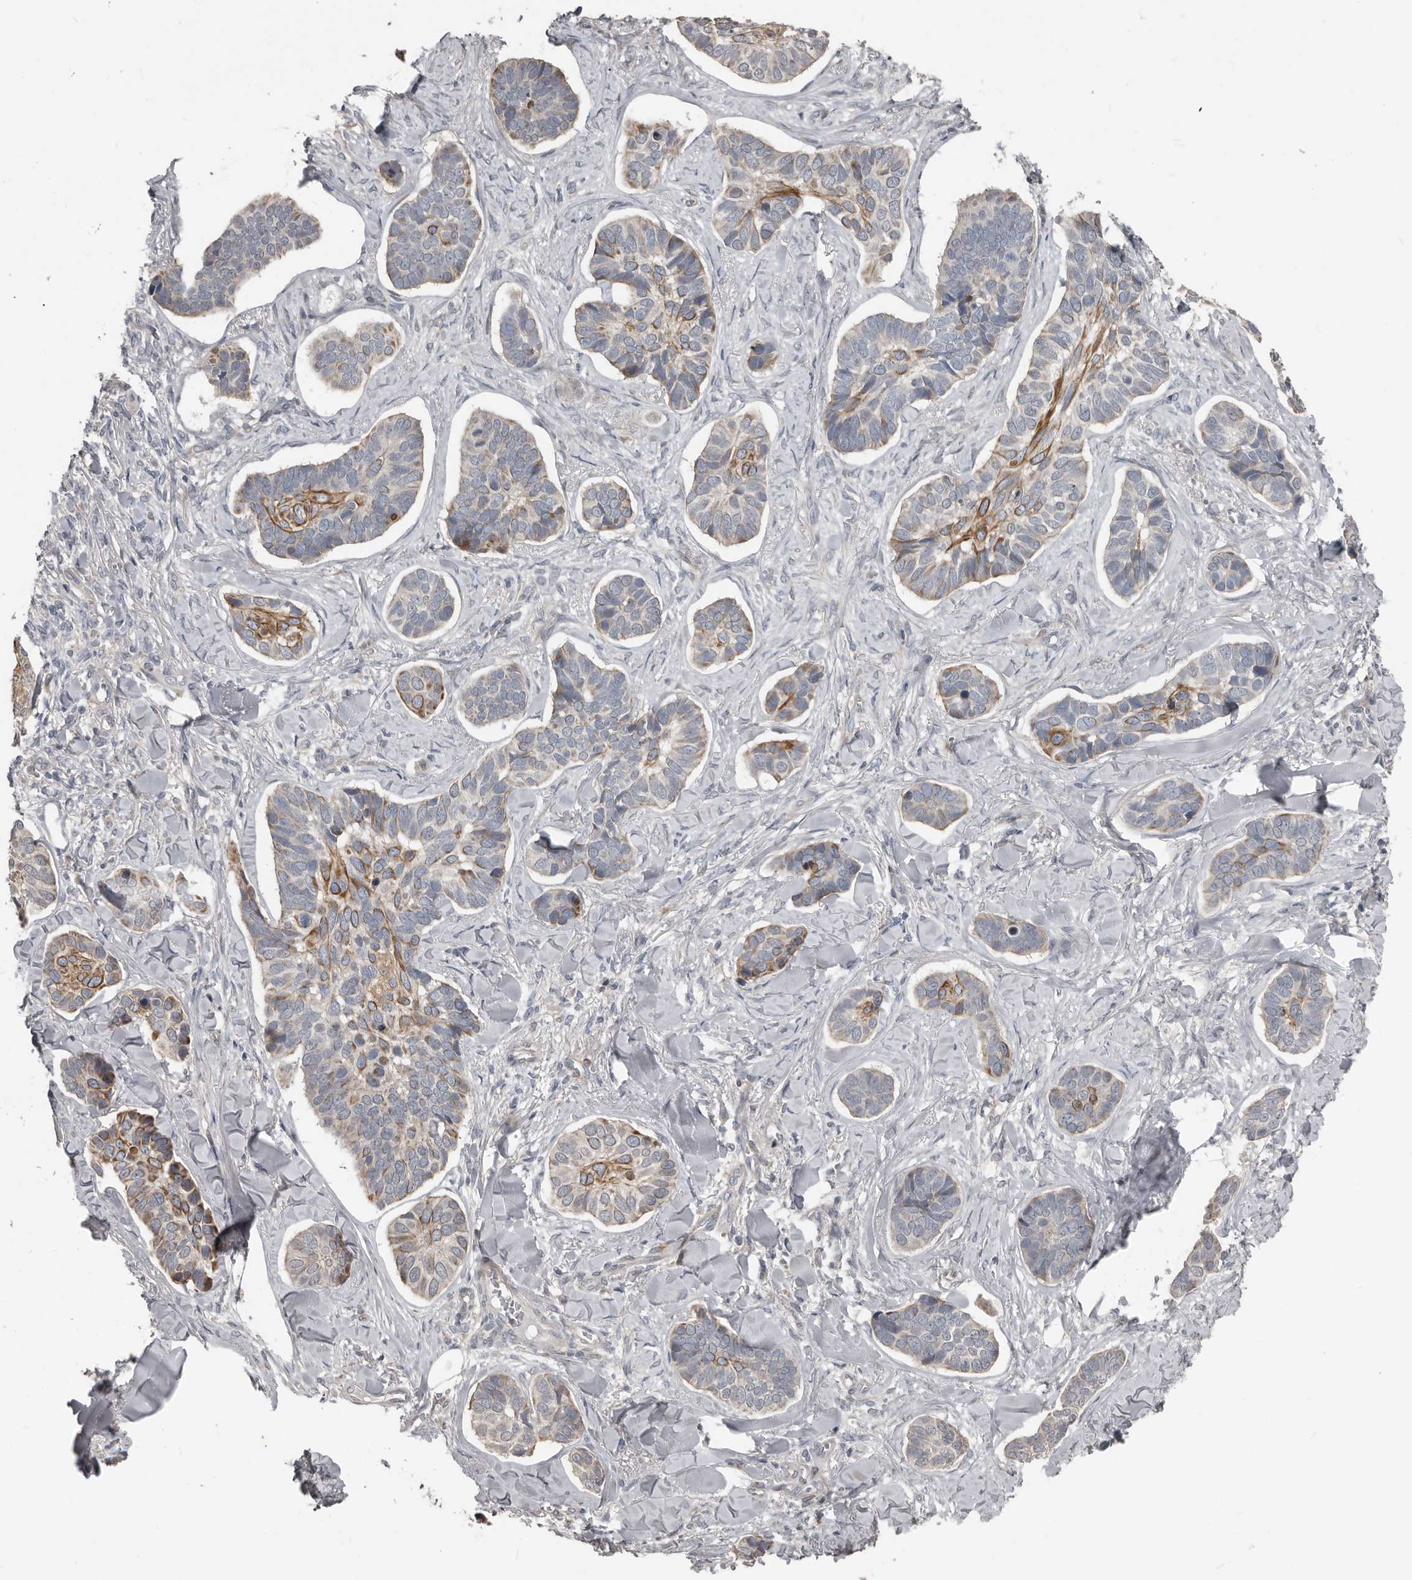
{"staining": {"intensity": "strong", "quantity": "25%-75%", "location": "cytoplasmic/membranous"}, "tissue": "skin cancer", "cell_type": "Tumor cells", "image_type": "cancer", "snomed": [{"axis": "morphology", "description": "Basal cell carcinoma"}, {"axis": "topography", "description": "Skin"}], "caption": "The image demonstrates immunohistochemical staining of skin basal cell carcinoma. There is strong cytoplasmic/membranous expression is identified in about 25%-75% of tumor cells.", "gene": "KCNJ8", "patient": {"sex": "male", "age": 62}}